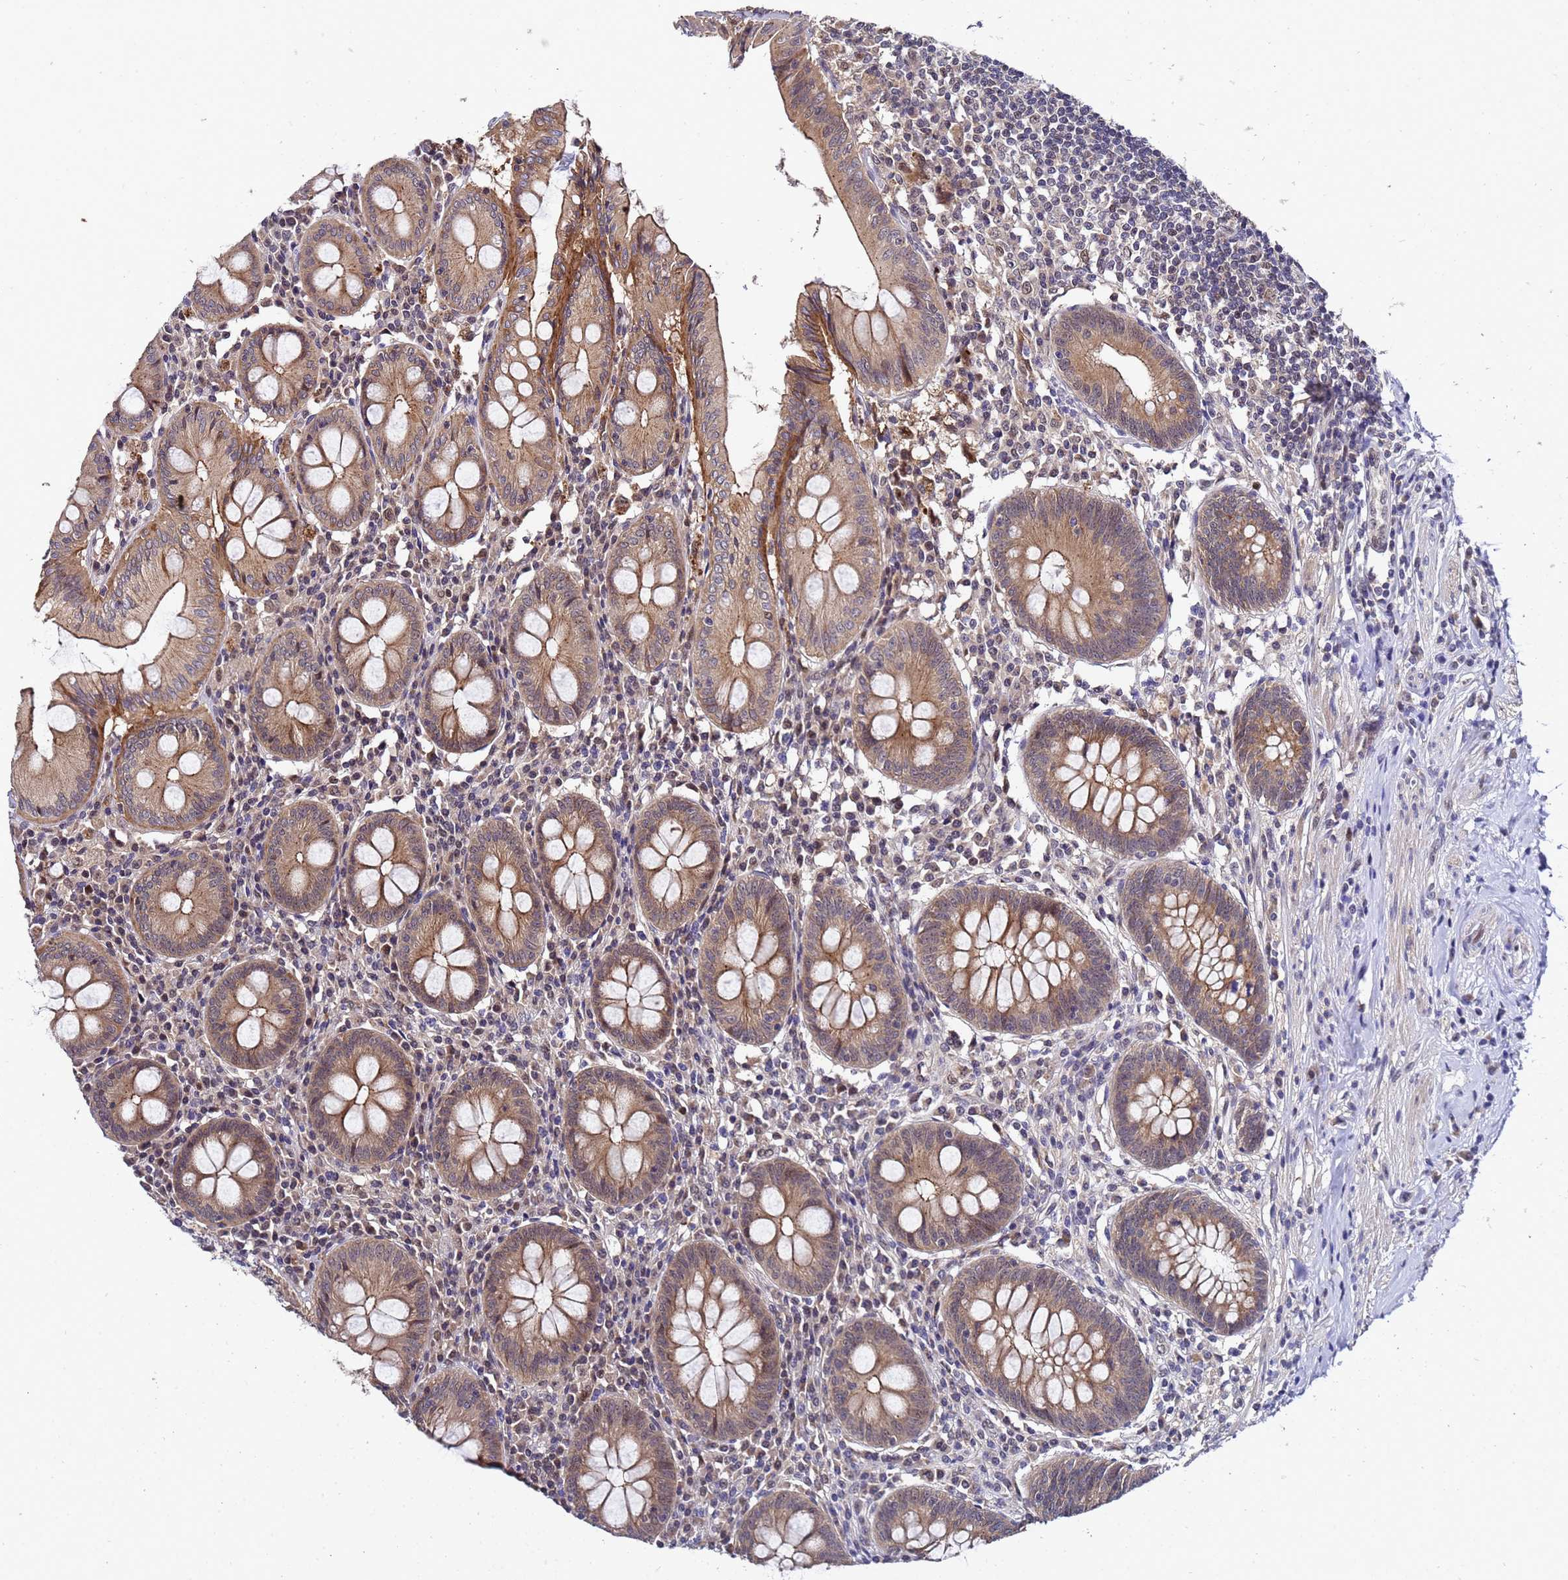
{"staining": {"intensity": "moderate", "quantity": ">75%", "location": "cytoplasmic/membranous"}, "tissue": "appendix", "cell_type": "Glandular cells", "image_type": "normal", "snomed": [{"axis": "morphology", "description": "Normal tissue, NOS"}, {"axis": "topography", "description": "Appendix"}], "caption": "The photomicrograph displays a brown stain indicating the presence of a protein in the cytoplasmic/membranous of glandular cells in appendix. The staining is performed using DAB brown chromogen to label protein expression. The nuclei are counter-stained blue using hematoxylin.", "gene": "ANAPC13", "patient": {"sex": "female", "age": 54}}